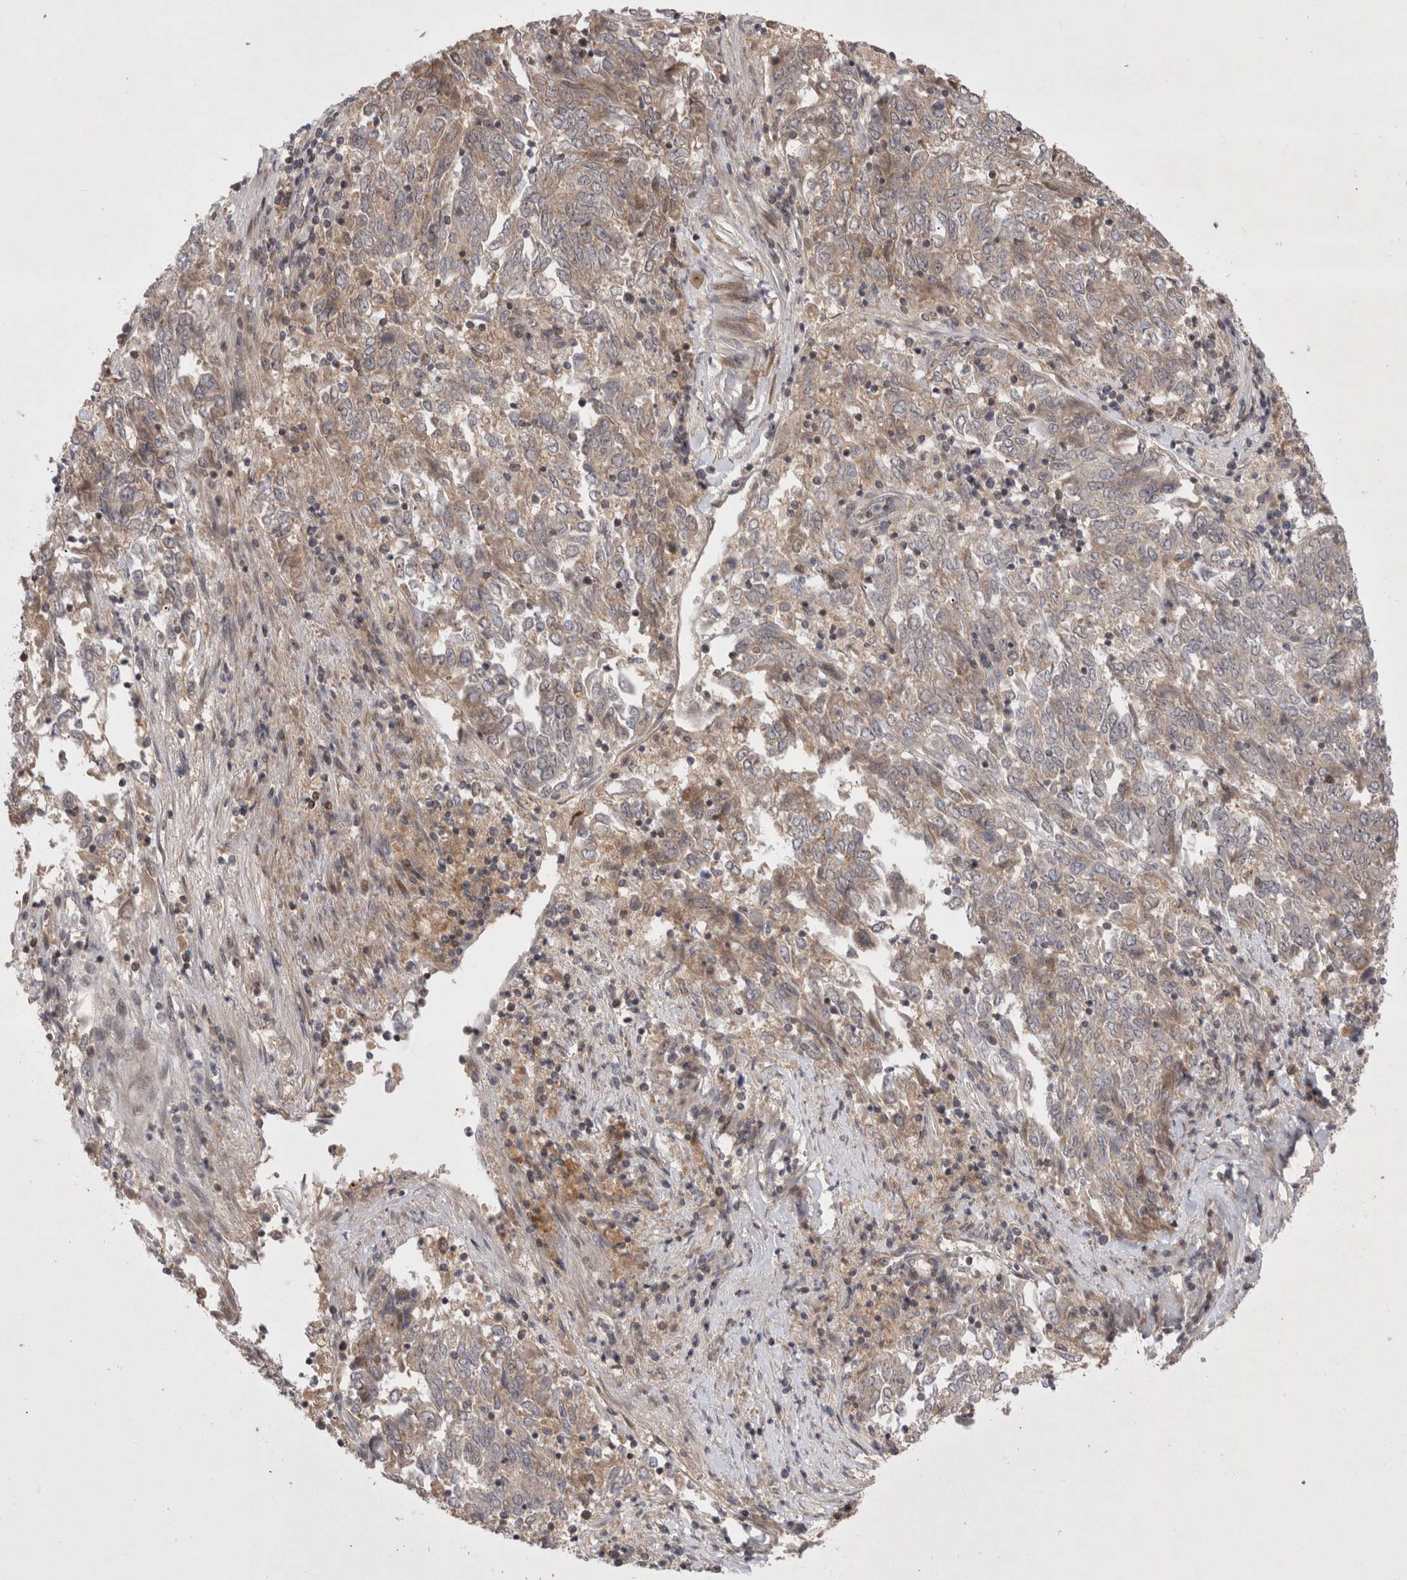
{"staining": {"intensity": "weak", "quantity": "<25%", "location": "cytoplasmic/membranous"}, "tissue": "endometrial cancer", "cell_type": "Tumor cells", "image_type": "cancer", "snomed": [{"axis": "morphology", "description": "Adenocarcinoma, NOS"}, {"axis": "topography", "description": "Endometrium"}], "caption": "The histopathology image exhibits no significant staining in tumor cells of adenocarcinoma (endometrial).", "gene": "PLEKHM1", "patient": {"sex": "female", "age": 80}}